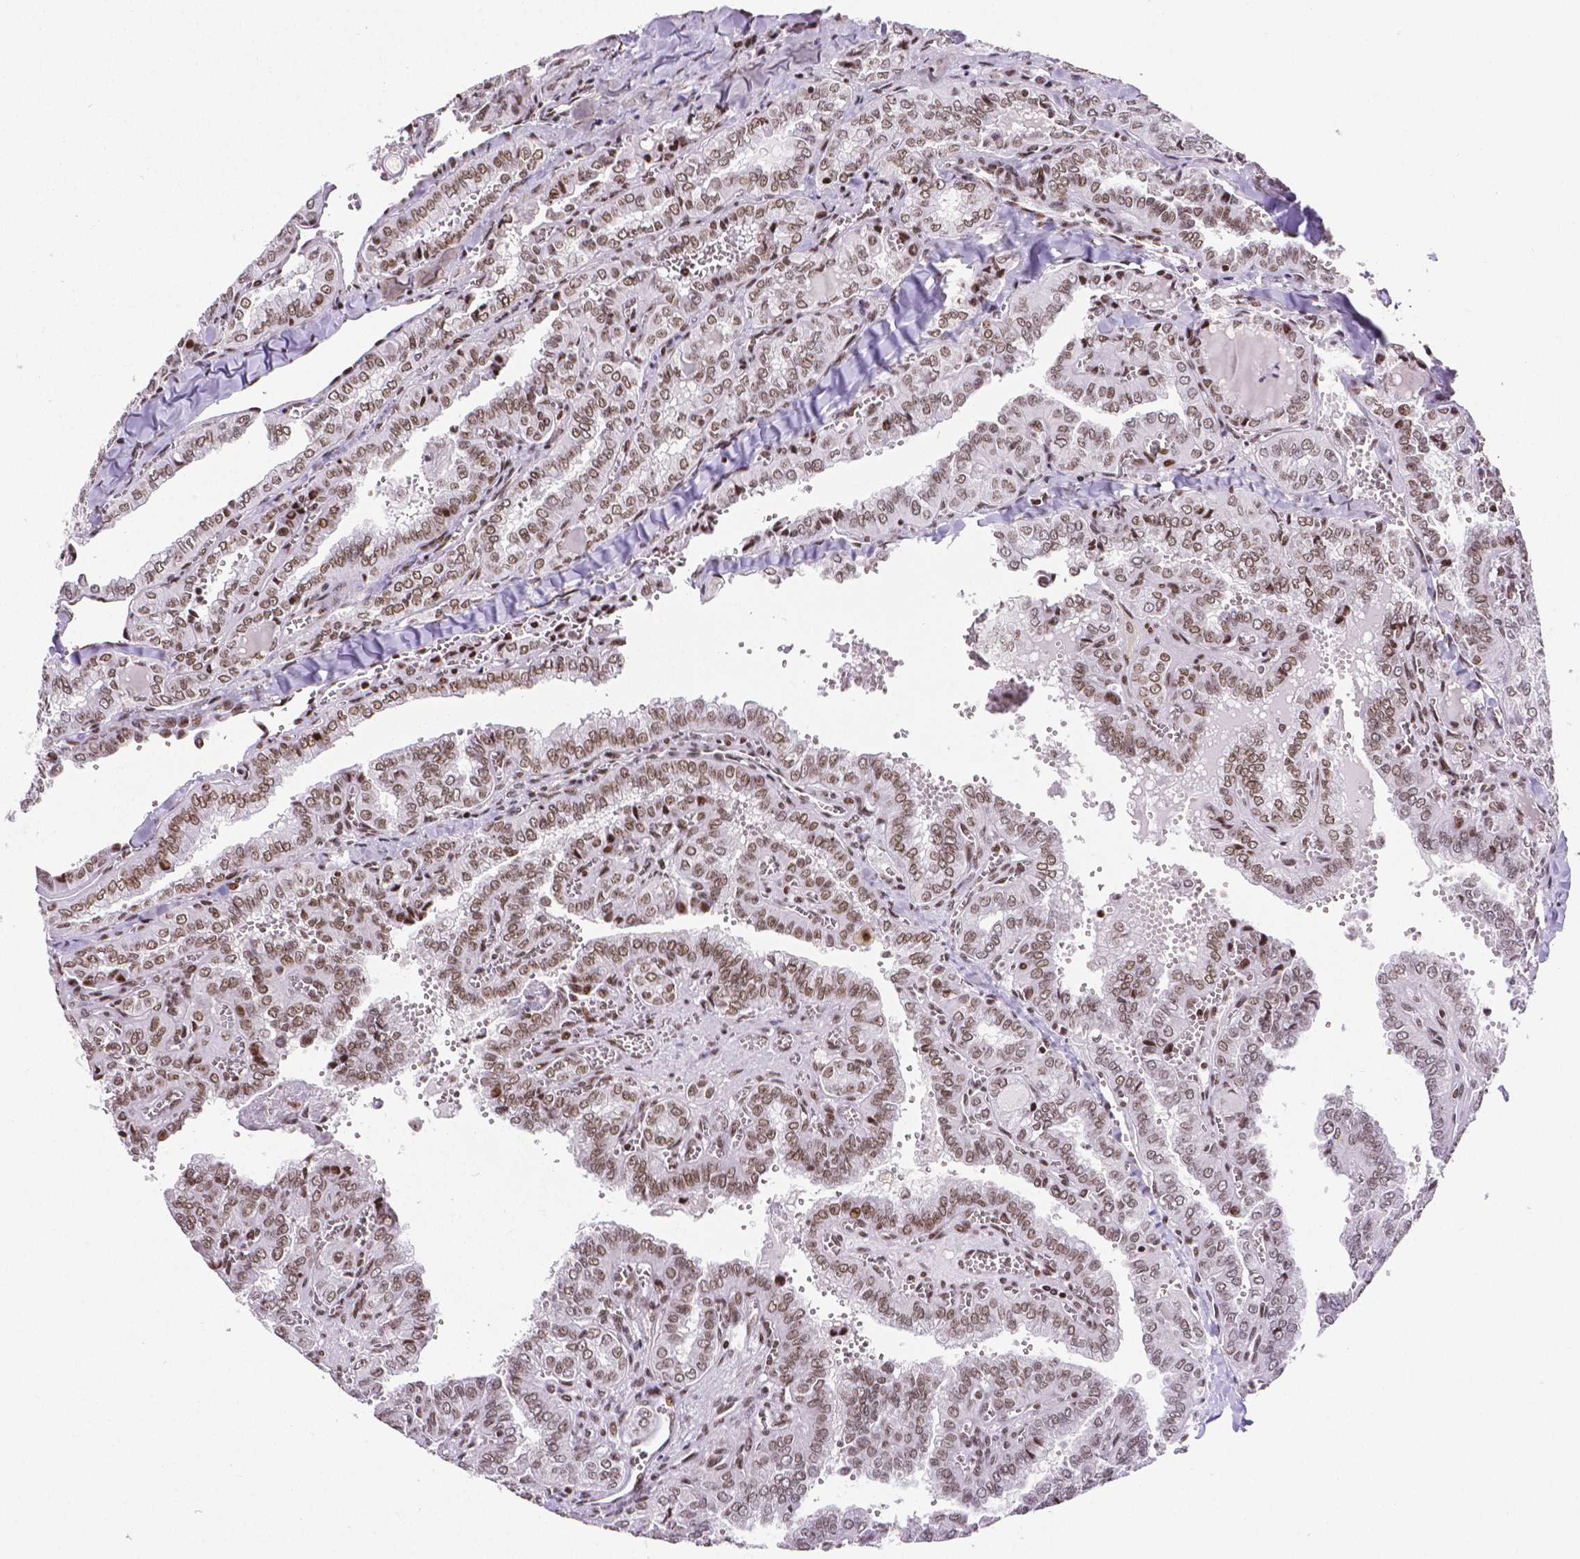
{"staining": {"intensity": "moderate", "quantity": ">75%", "location": "nuclear"}, "tissue": "thyroid cancer", "cell_type": "Tumor cells", "image_type": "cancer", "snomed": [{"axis": "morphology", "description": "Papillary adenocarcinoma, NOS"}, {"axis": "topography", "description": "Thyroid gland"}], "caption": "Approximately >75% of tumor cells in papillary adenocarcinoma (thyroid) demonstrate moderate nuclear protein positivity as visualized by brown immunohistochemical staining.", "gene": "CTCF", "patient": {"sex": "female", "age": 41}}